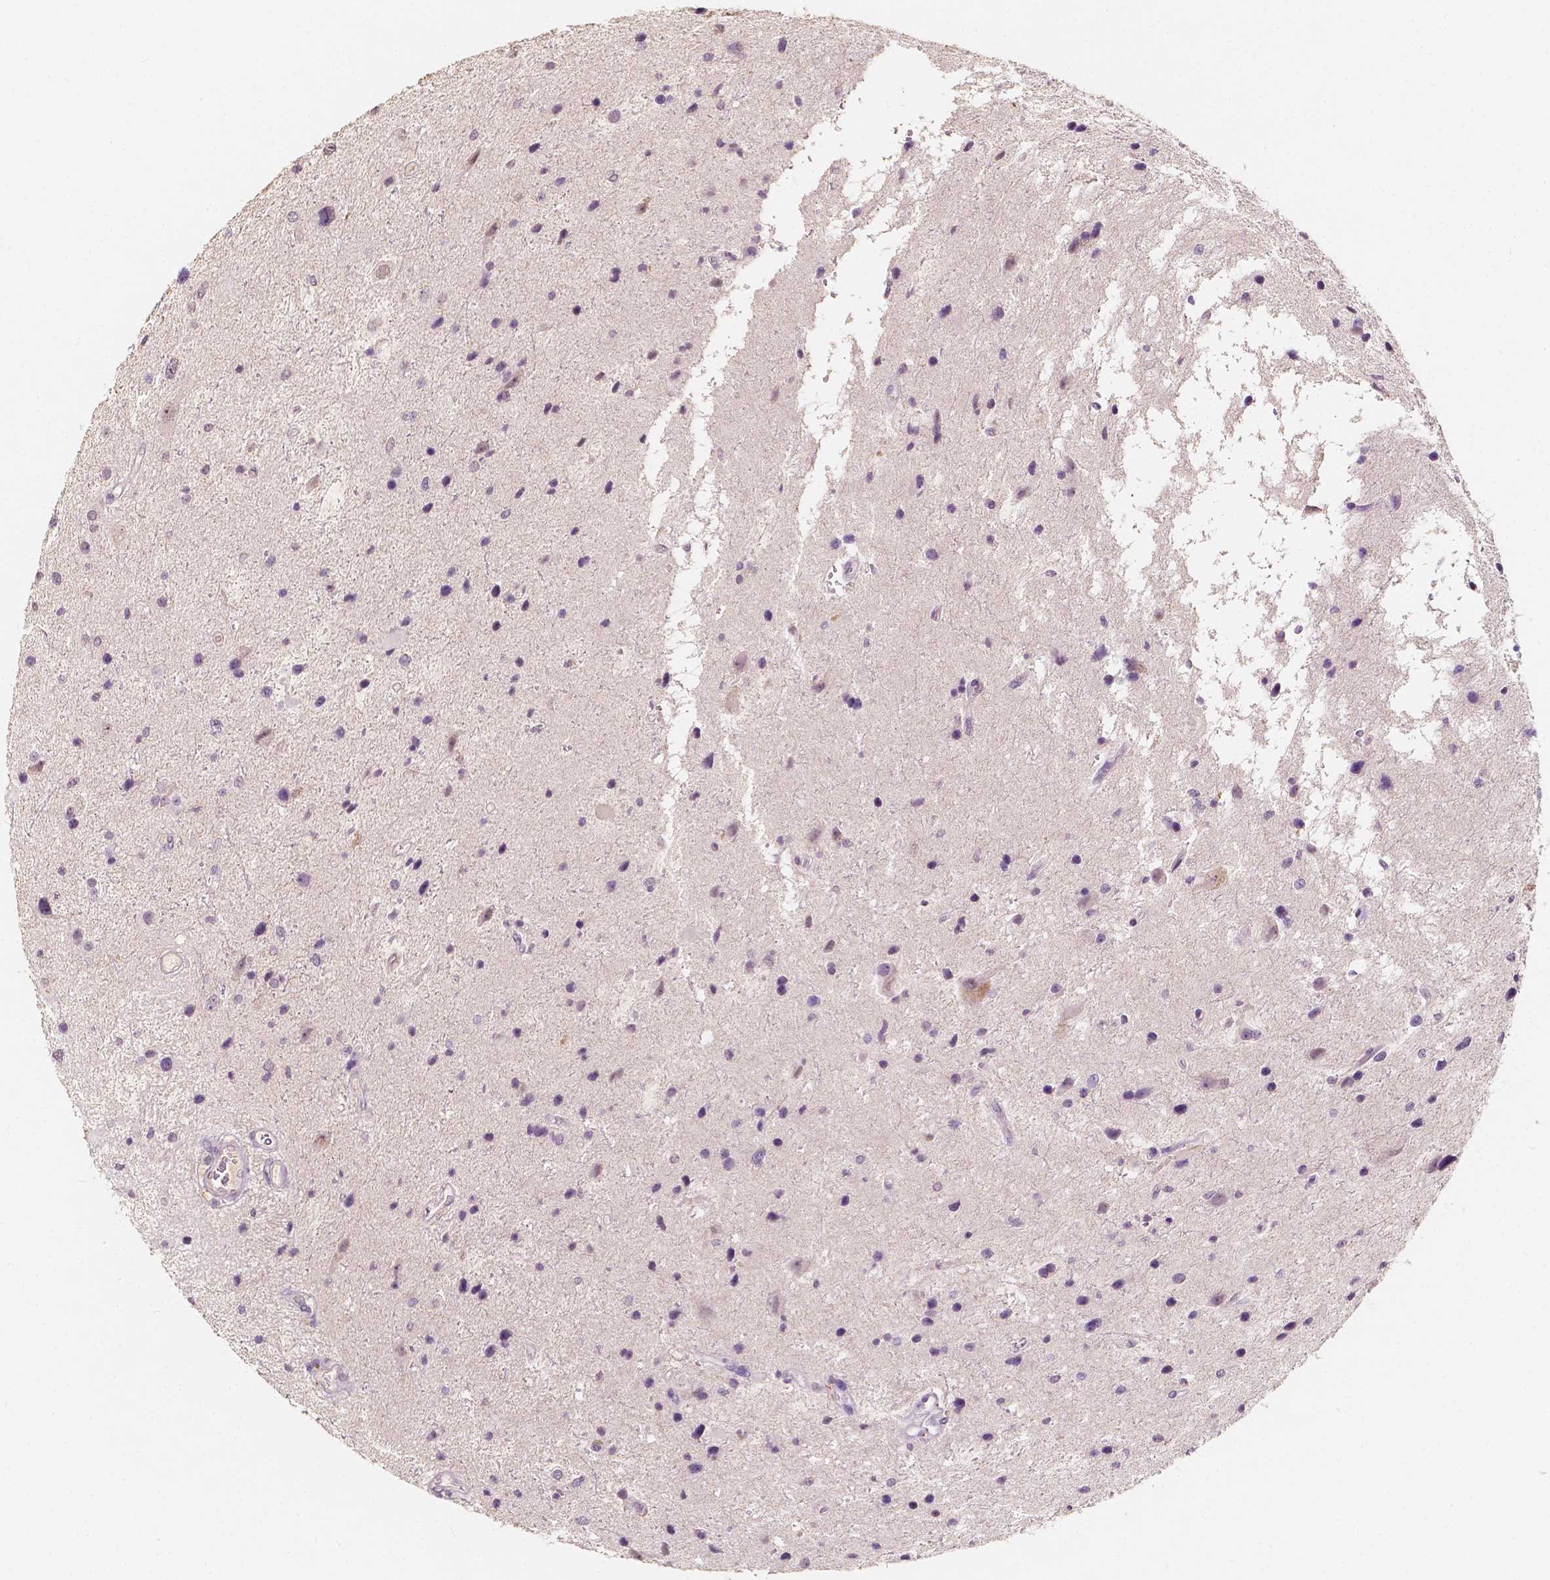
{"staining": {"intensity": "negative", "quantity": "none", "location": "none"}, "tissue": "glioma", "cell_type": "Tumor cells", "image_type": "cancer", "snomed": [{"axis": "morphology", "description": "Glioma, malignant, Low grade"}, {"axis": "topography", "description": "Brain"}], "caption": "Glioma was stained to show a protein in brown. There is no significant staining in tumor cells.", "gene": "SOX15", "patient": {"sex": "female", "age": 32}}